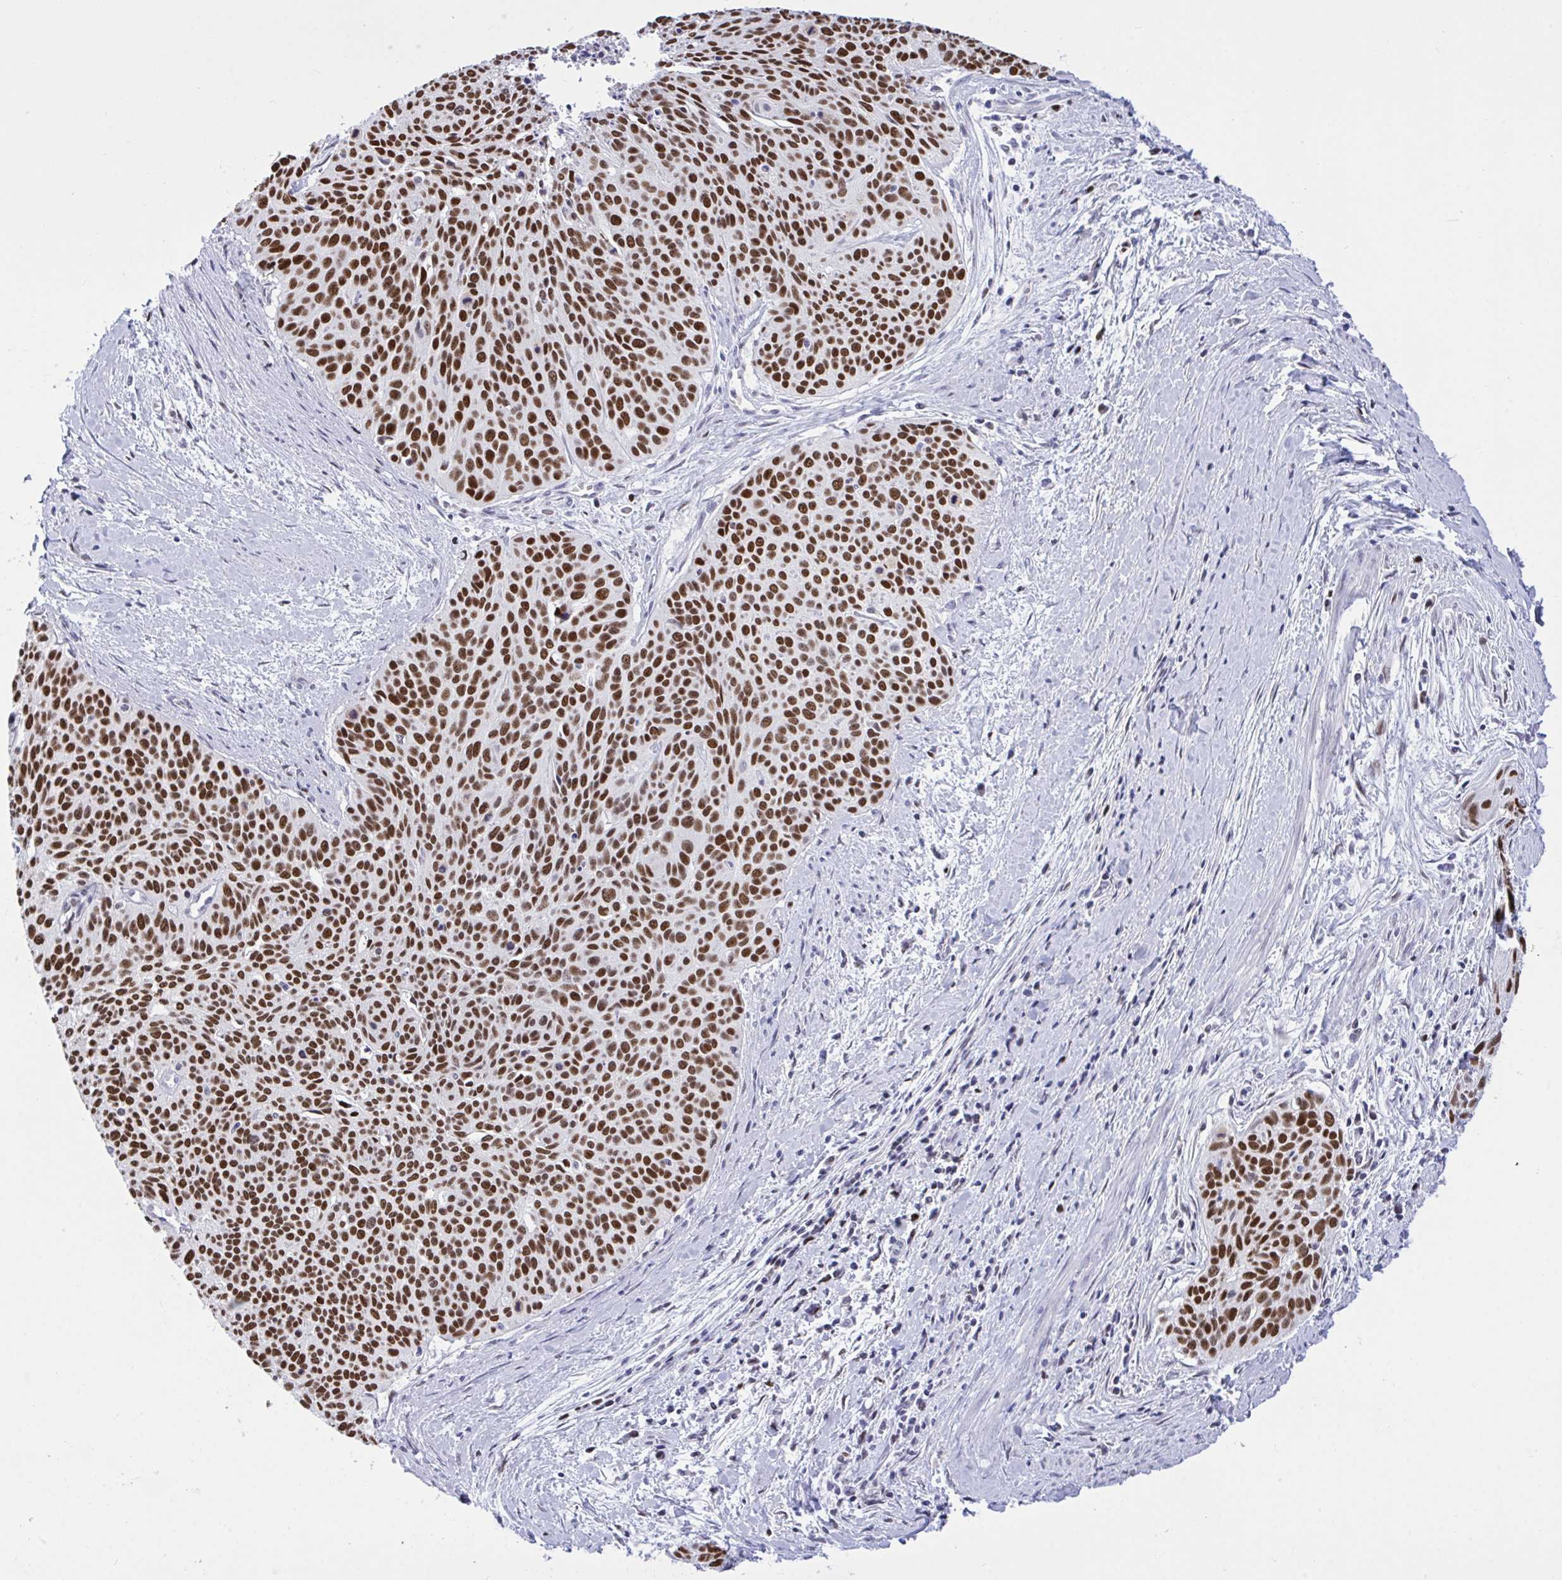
{"staining": {"intensity": "strong", "quantity": ">75%", "location": "nuclear"}, "tissue": "cervical cancer", "cell_type": "Tumor cells", "image_type": "cancer", "snomed": [{"axis": "morphology", "description": "Squamous cell carcinoma, NOS"}, {"axis": "topography", "description": "Cervix"}], "caption": "Cervical cancer (squamous cell carcinoma) stained with immunohistochemistry shows strong nuclear positivity in approximately >75% of tumor cells.", "gene": "C1QL2", "patient": {"sex": "female", "age": 55}}